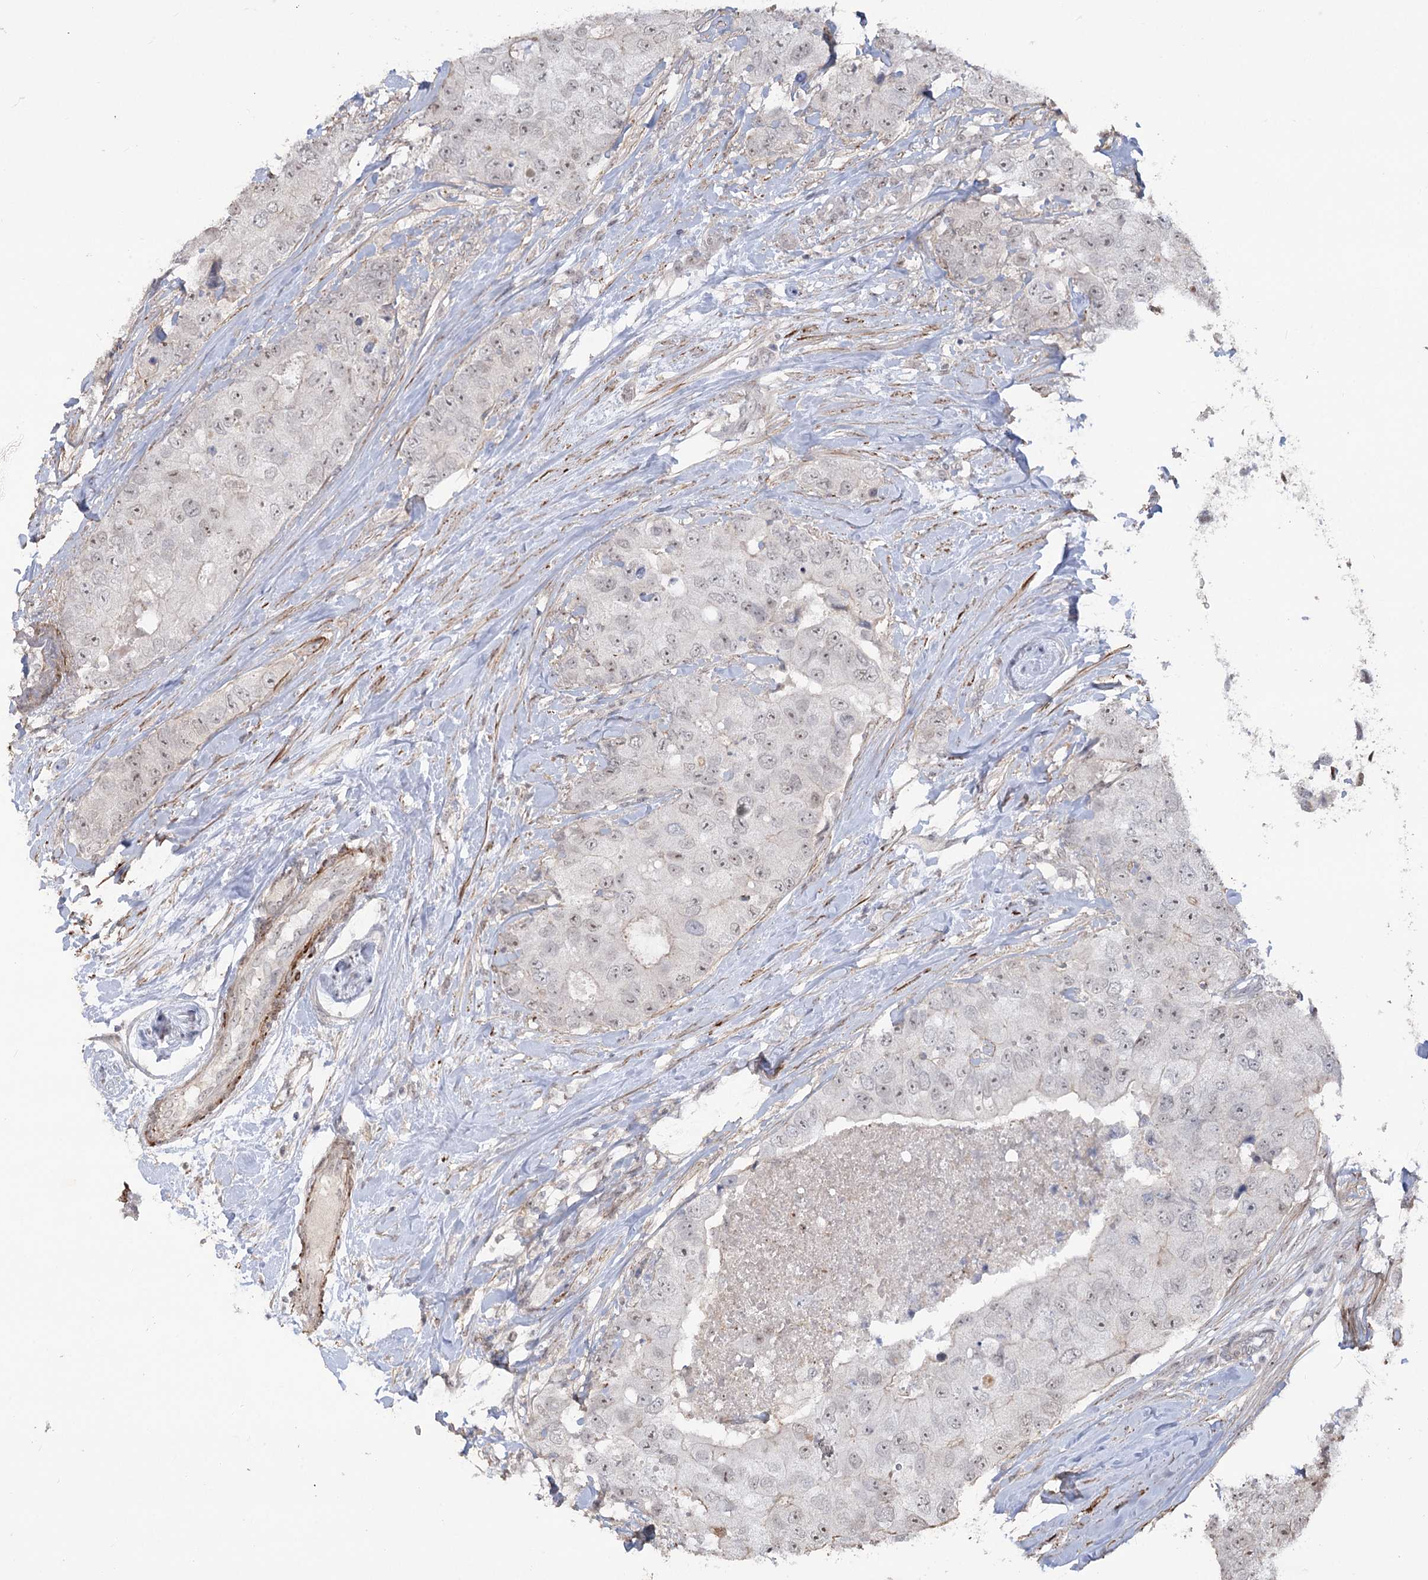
{"staining": {"intensity": "negative", "quantity": "none", "location": "none"}, "tissue": "breast cancer", "cell_type": "Tumor cells", "image_type": "cancer", "snomed": [{"axis": "morphology", "description": "Duct carcinoma"}, {"axis": "topography", "description": "Breast"}], "caption": "Human breast cancer stained for a protein using immunohistochemistry demonstrates no staining in tumor cells.", "gene": "ZSCAN23", "patient": {"sex": "female", "age": 62}}